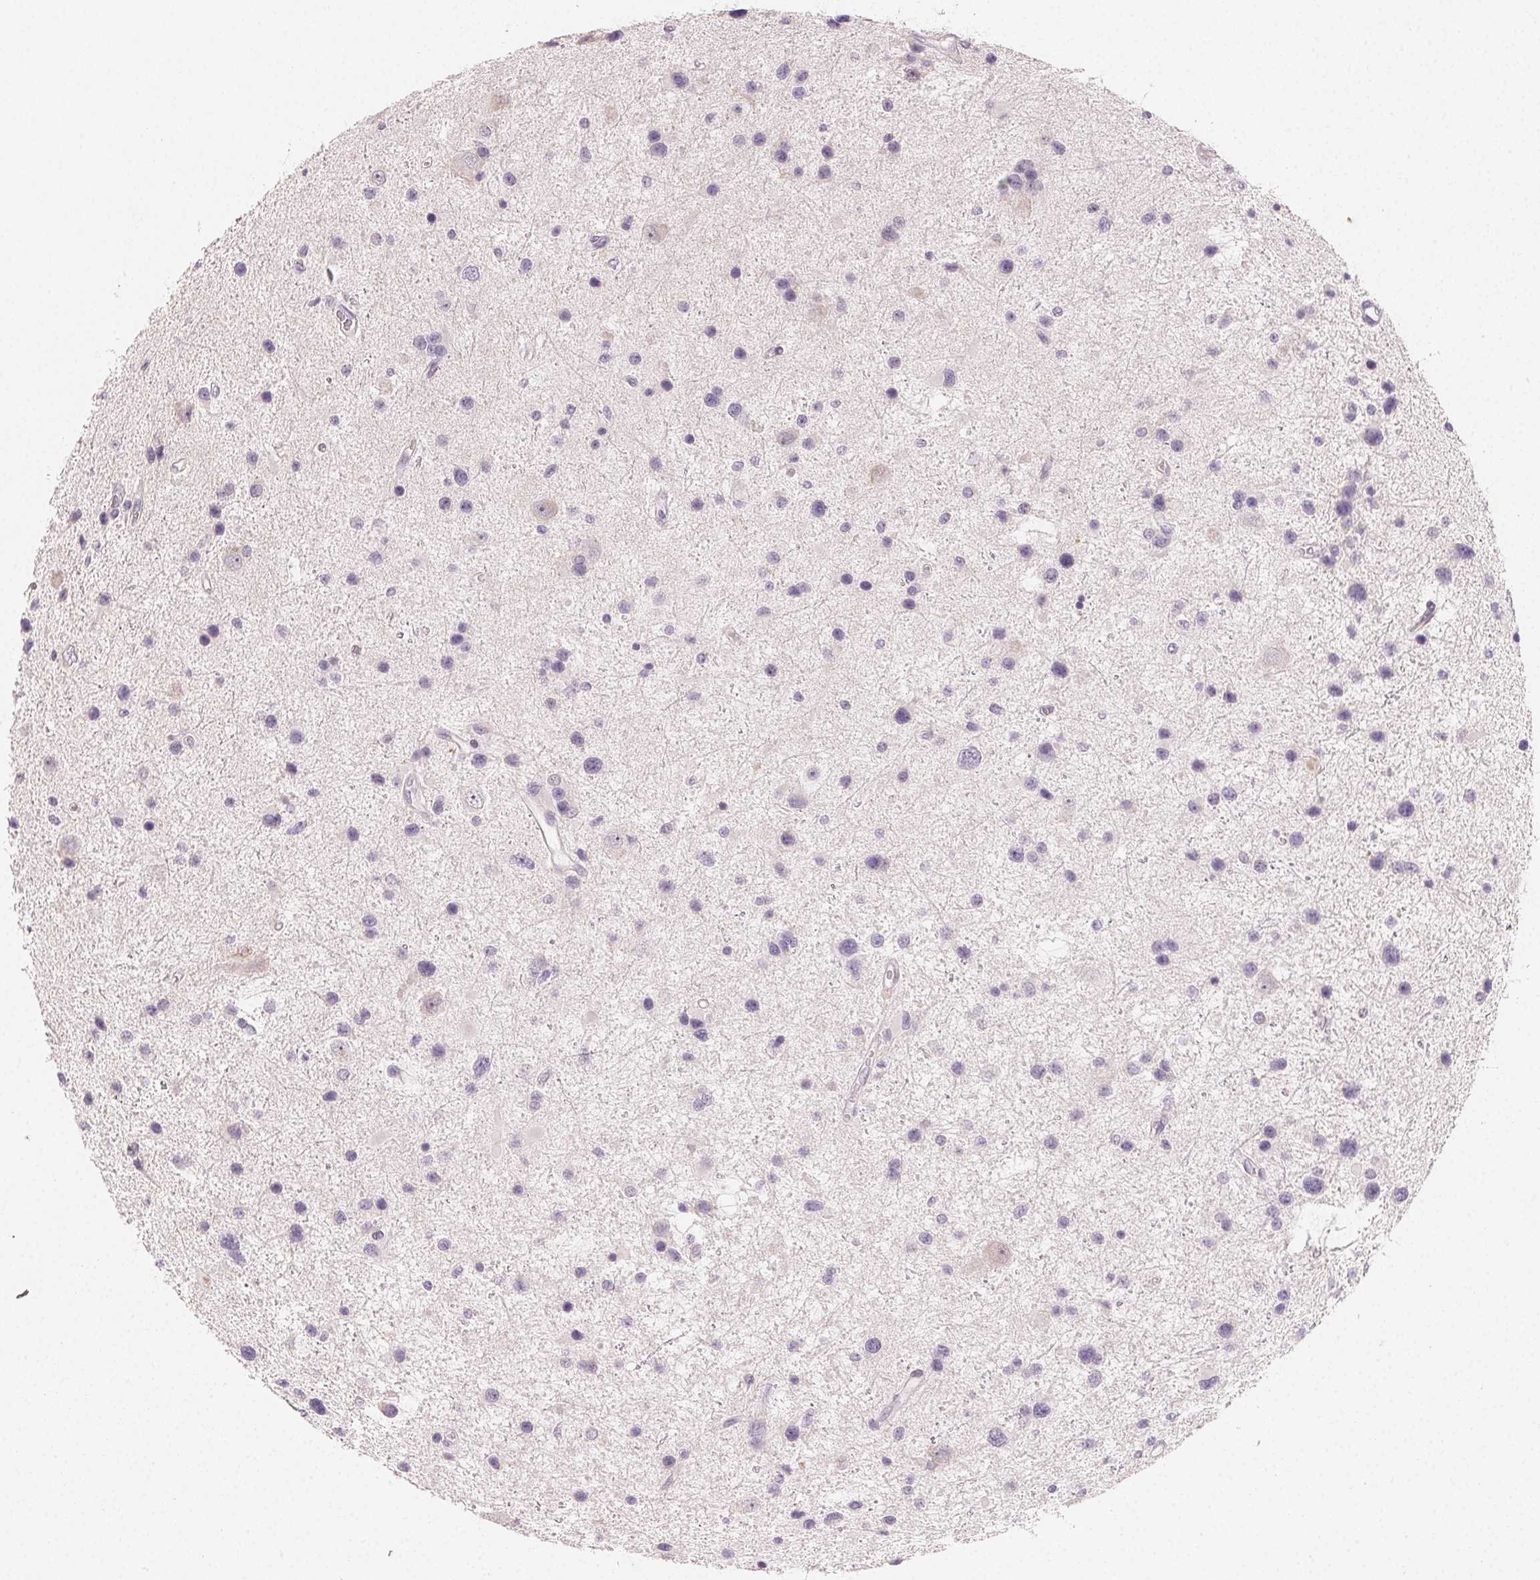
{"staining": {"intensity": "negative", "quantity": "none", "location": "none"}, "tissue": "glioma", "cell_type": "Tumor cells", "image_type": "cancer", "snomed": [{"axis": "morphology", "description": "Glioma, malignant, Low grade"}, {"axis": "topography", "description": "Brain"}], "caption": "Immunohistochemical staining of malignant glioma (low-grade) exhibits no significant expression in tumor cells.", "gene": "MYBL1", "patient": {"sex": "female", "age": 32}}